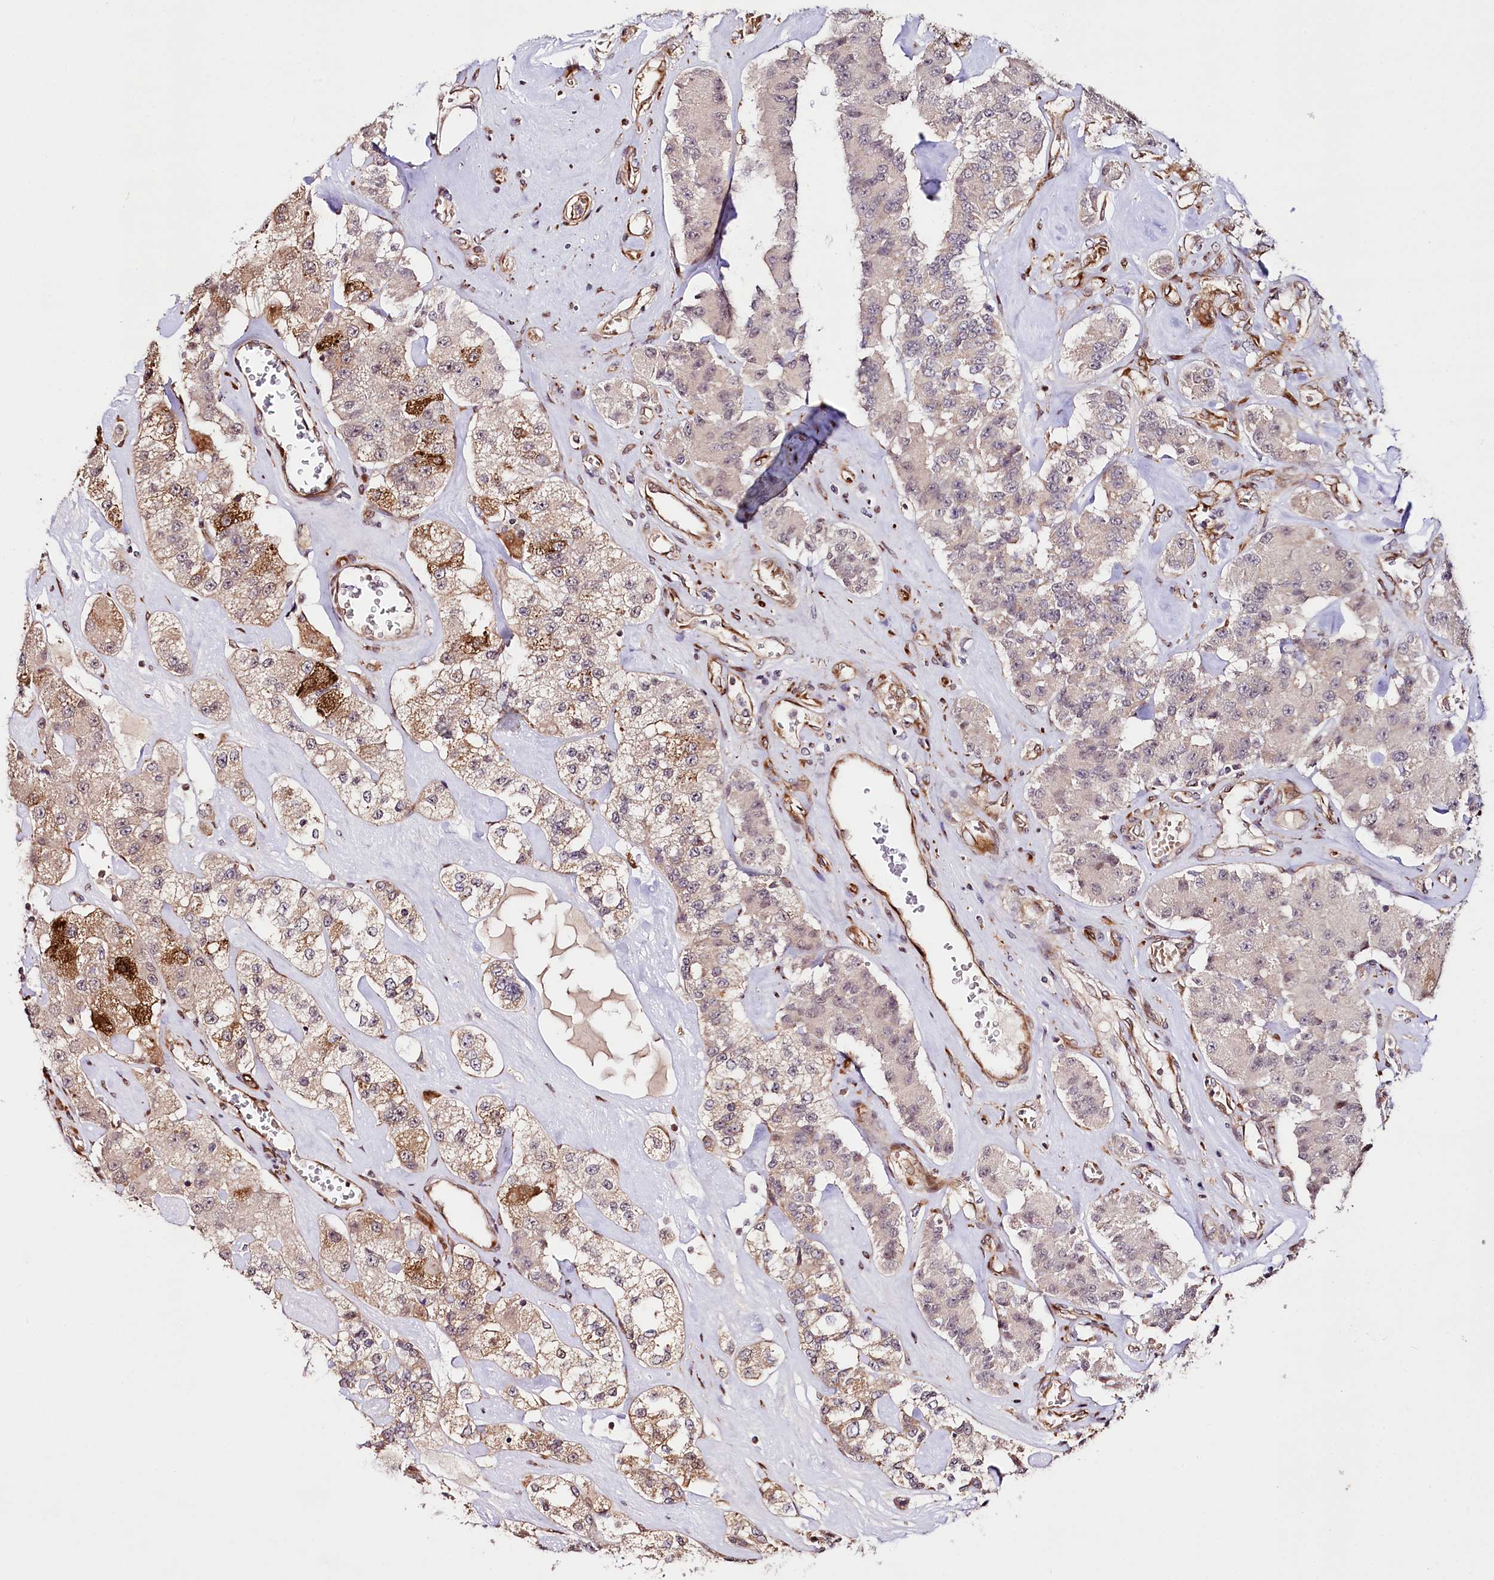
{"staining": {"intensity": "moderate", "quantity": "<25%", "location": "cytoplasmic/membranous"}, "tissue": "carcinoid", "cell_type": "Tumor cells", "image_type": "cancer", "snomed": [{"axis": "morphology", "description": "Carcinoid, malignant, NOS"}, {"axis": "topography", "description": "Pancreas"}], "caption": "Brown immunohistochemical staining in human carcinoid demonstrates moderate cytoplasmic/membranous positivity in about <25% of tumor cells. (IHC, brightfield microscopy, high magnification).", "gene": "CUTC", "patient": {"sex": "male", "age": 41}}